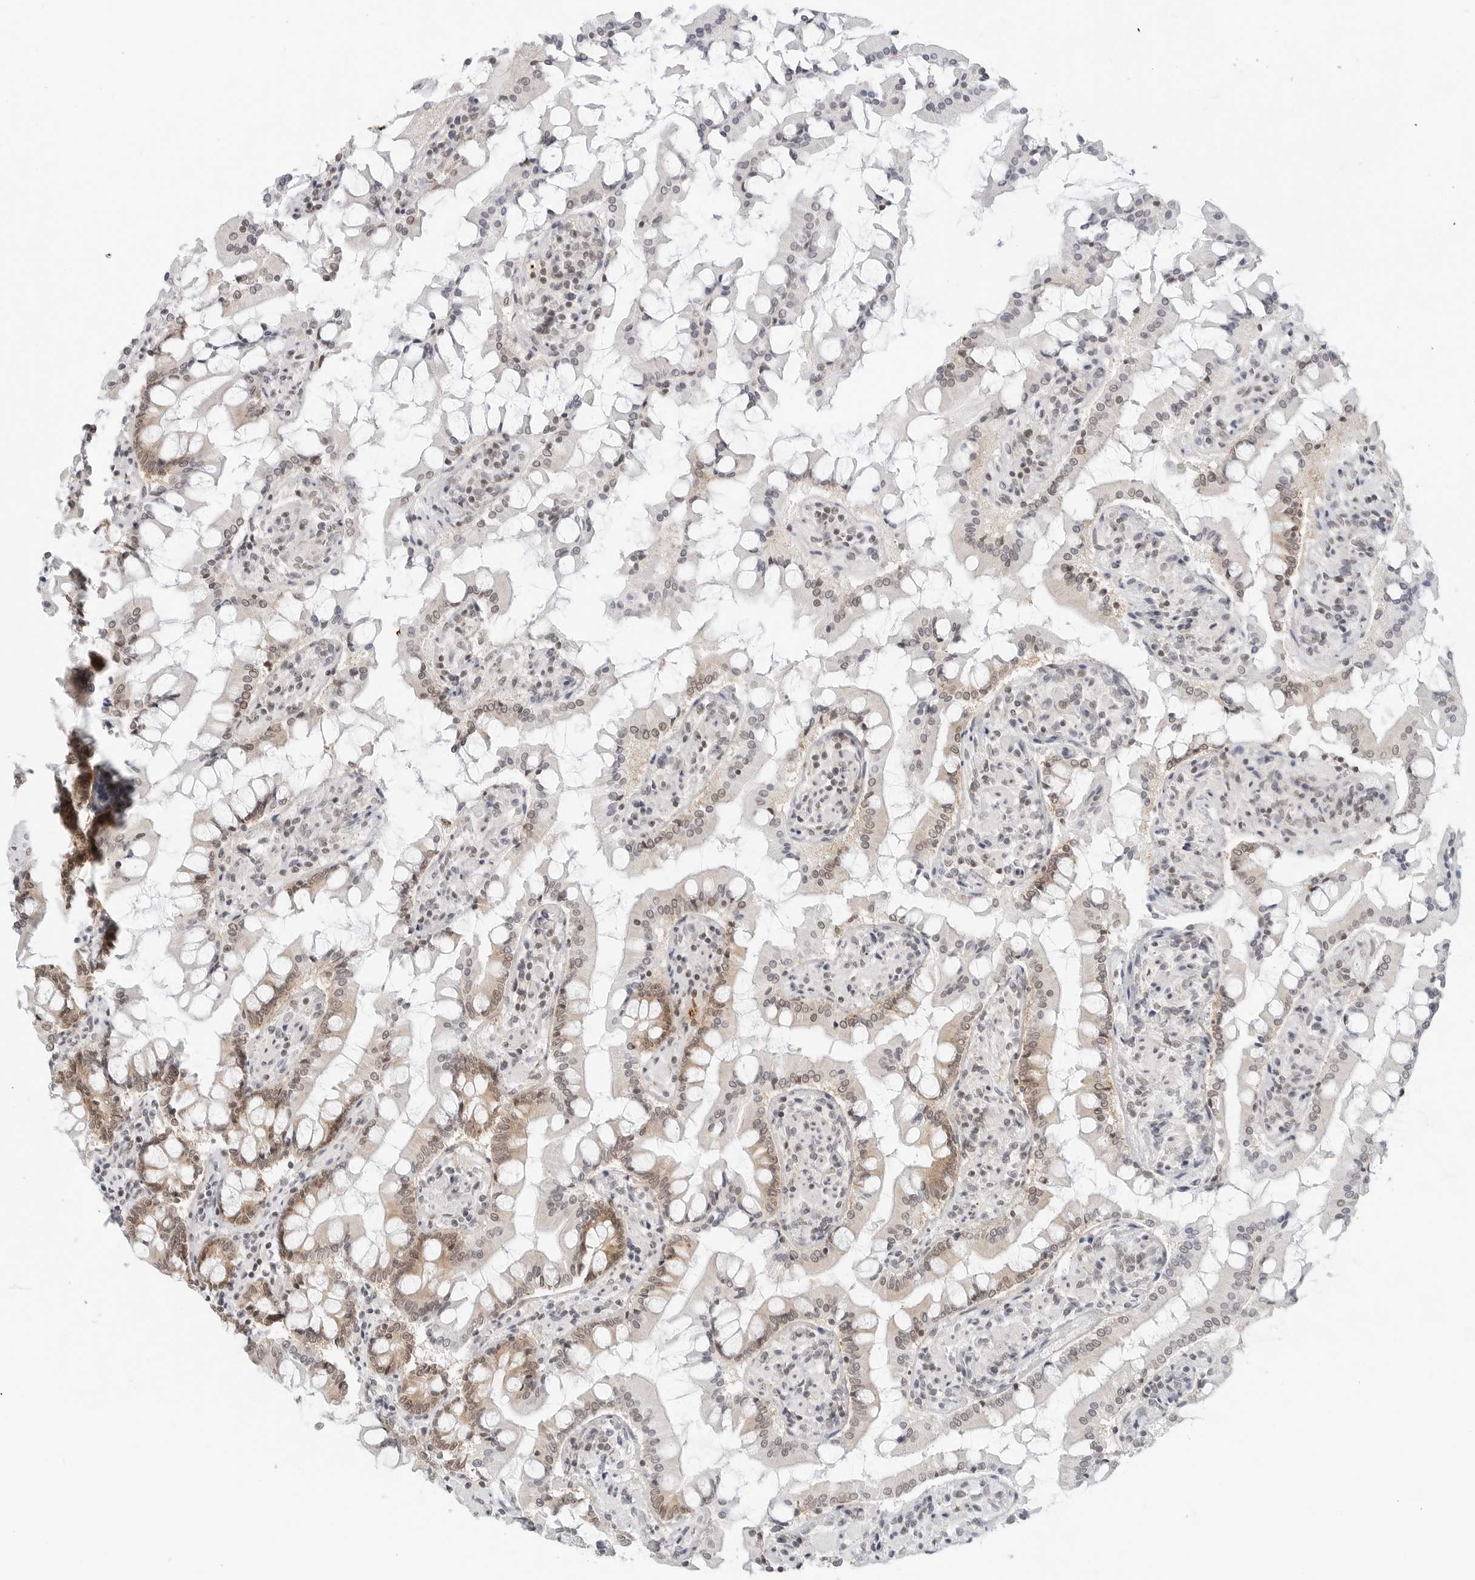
{"staining": {"intensity": "moderate", "quantity": "25%-75%", "location": "cytoplasmic/membranous"}, "tissue": "small intestine", "cell_type": "Glandular cells", "image_type": "normal", "snomed": [{"axis": "morphology", "description": "Normal tissue, NOS"}, {"axis": "topography", "description": "Small intestine"}], "caption": "Benign small intestine reveals moderate cytoplasmic/membranous positivity in approximately 25%-75% of glandular cells.", "gene": "METAP1", "patient": {"sex": "male", "age": 41}}